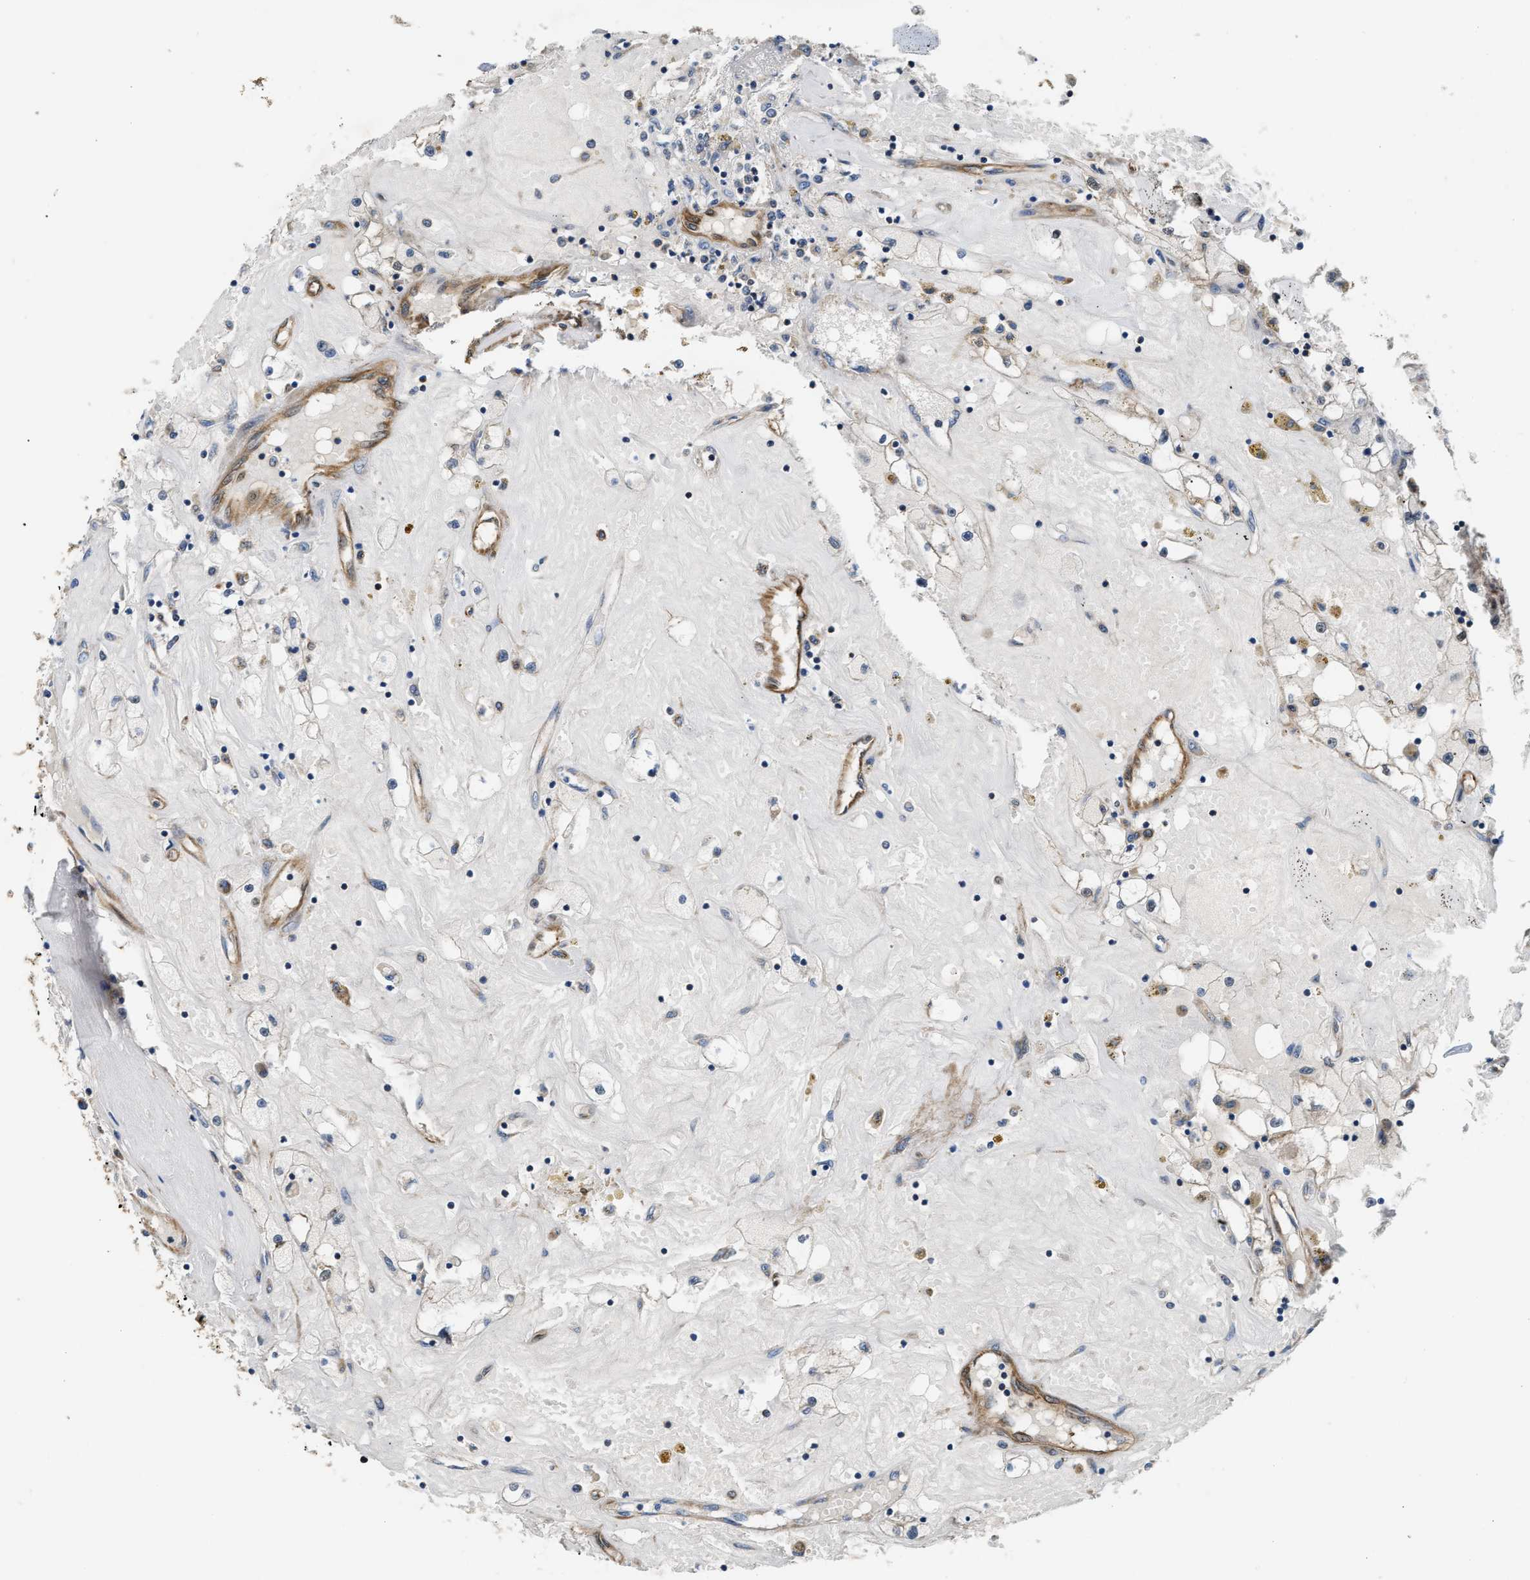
{"staining": {"intensity": "weak", "quantity": "<25%", "location": "cytoplasmic/membranous"}, "tissue": "renal cancer", "cell_type": "Tumor cells", "image_type": "cancer", "snomed": [{"axis": "morphology", "description": "Adenocarcinoma, NOS"}, {"axis": "topography", "description": "Kidney"}], "caption": "This is a photomicrograph of IHC staining of renal adenocarcinoma, which shows no positivity in tumor cells. Nuclei are stained in blue.", "gene": "PPA1", "patient": {"sex": "male", "age": 56}}